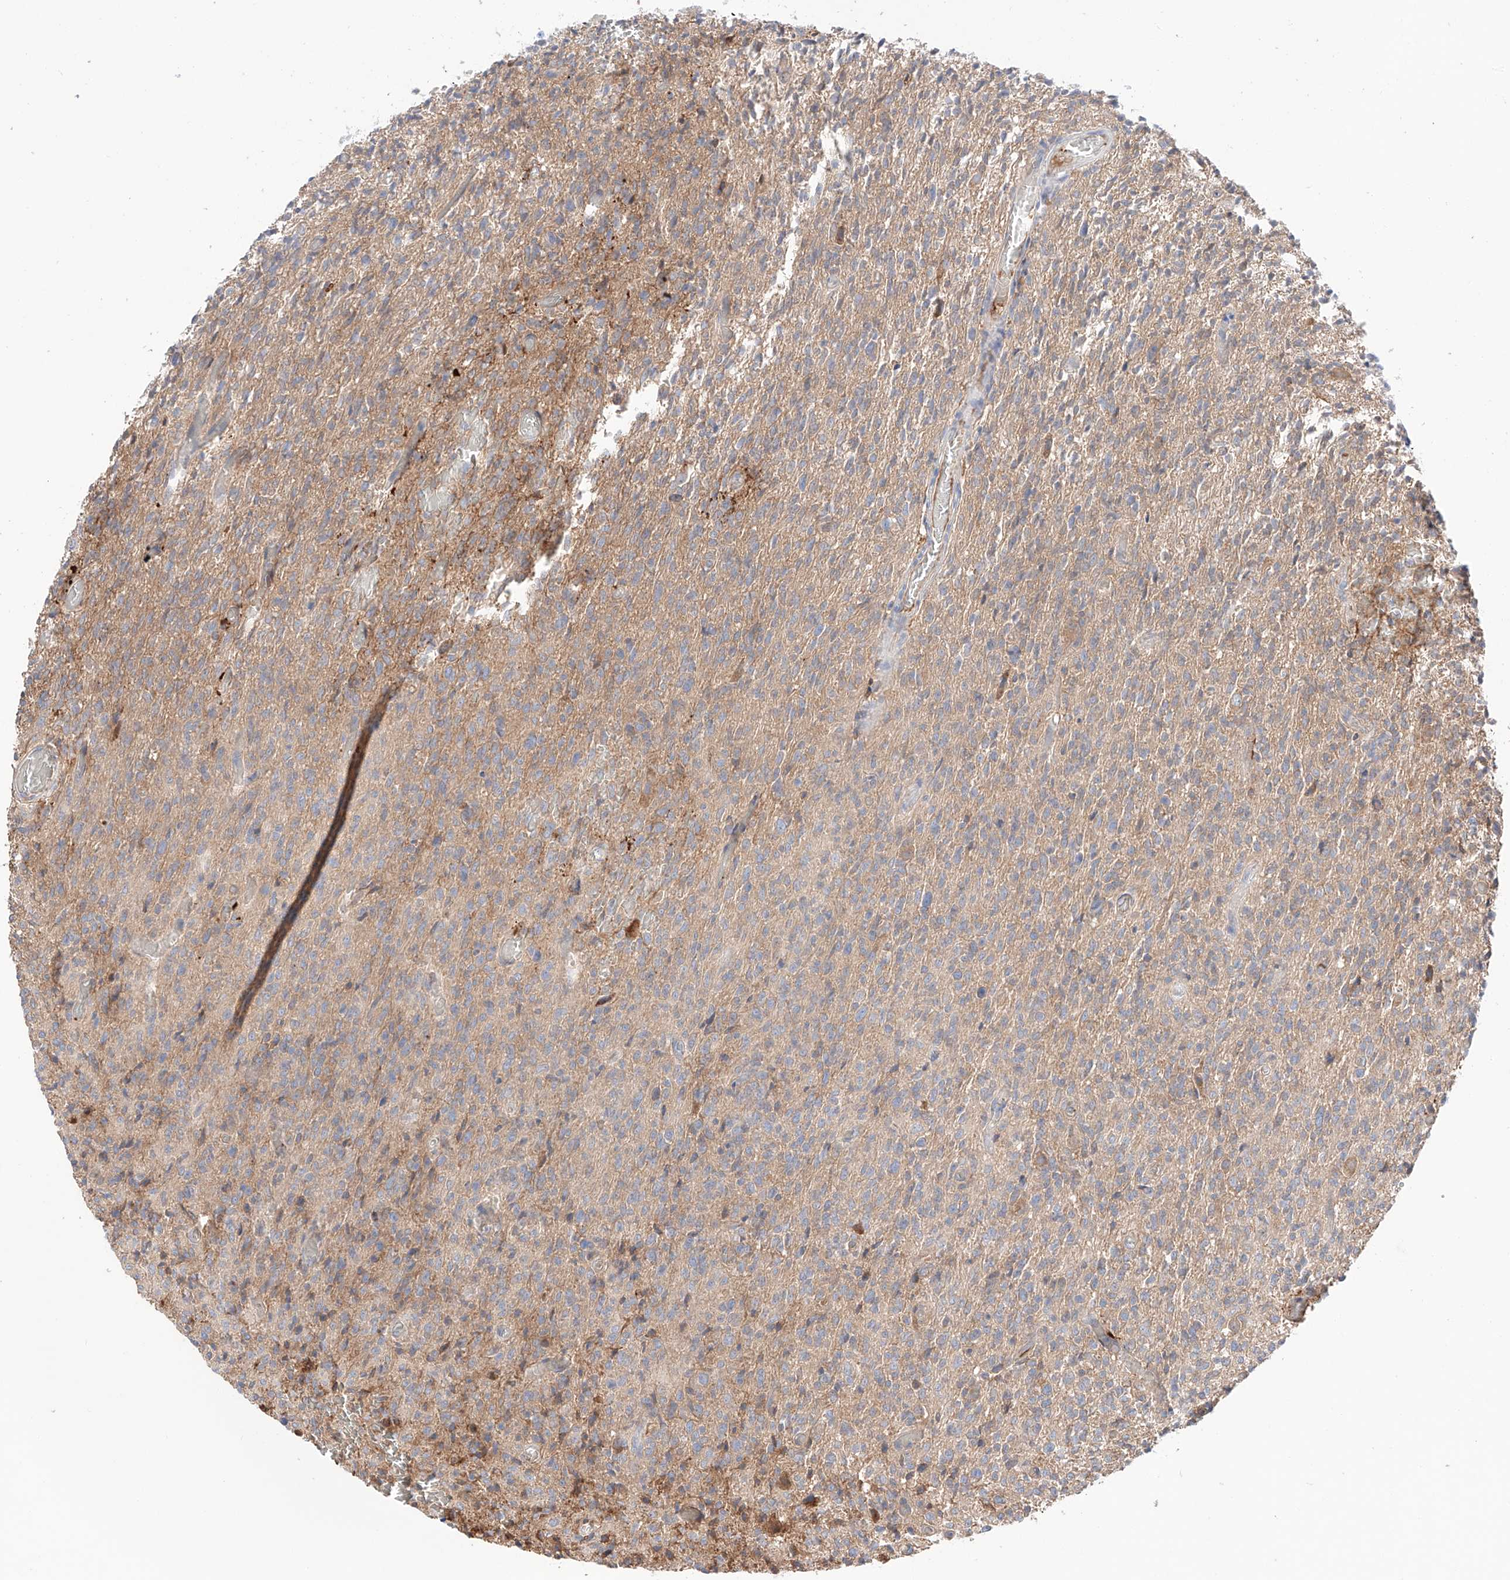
{"staining": {"intensity": "weak", "quantity": "25%-75%", "location": "cytoplasmic/membranous"}, "tissue": "glioma", "cell_type": "Tumor cells", "image_type": "cancer", "snomed": [{"axis": "morphology", "description": "Glioma, malignant, High grade"}, {"axis": "topography", "description": "Brain"}], "caption": "This is a histology image of IHC staining of malignant glioma (high-grade), which shows weak positivity in the cytoplasmic/membranous of tumor cells.", "gene": "PGGT1B", "patient": {"sex": "female", "age": 57}}